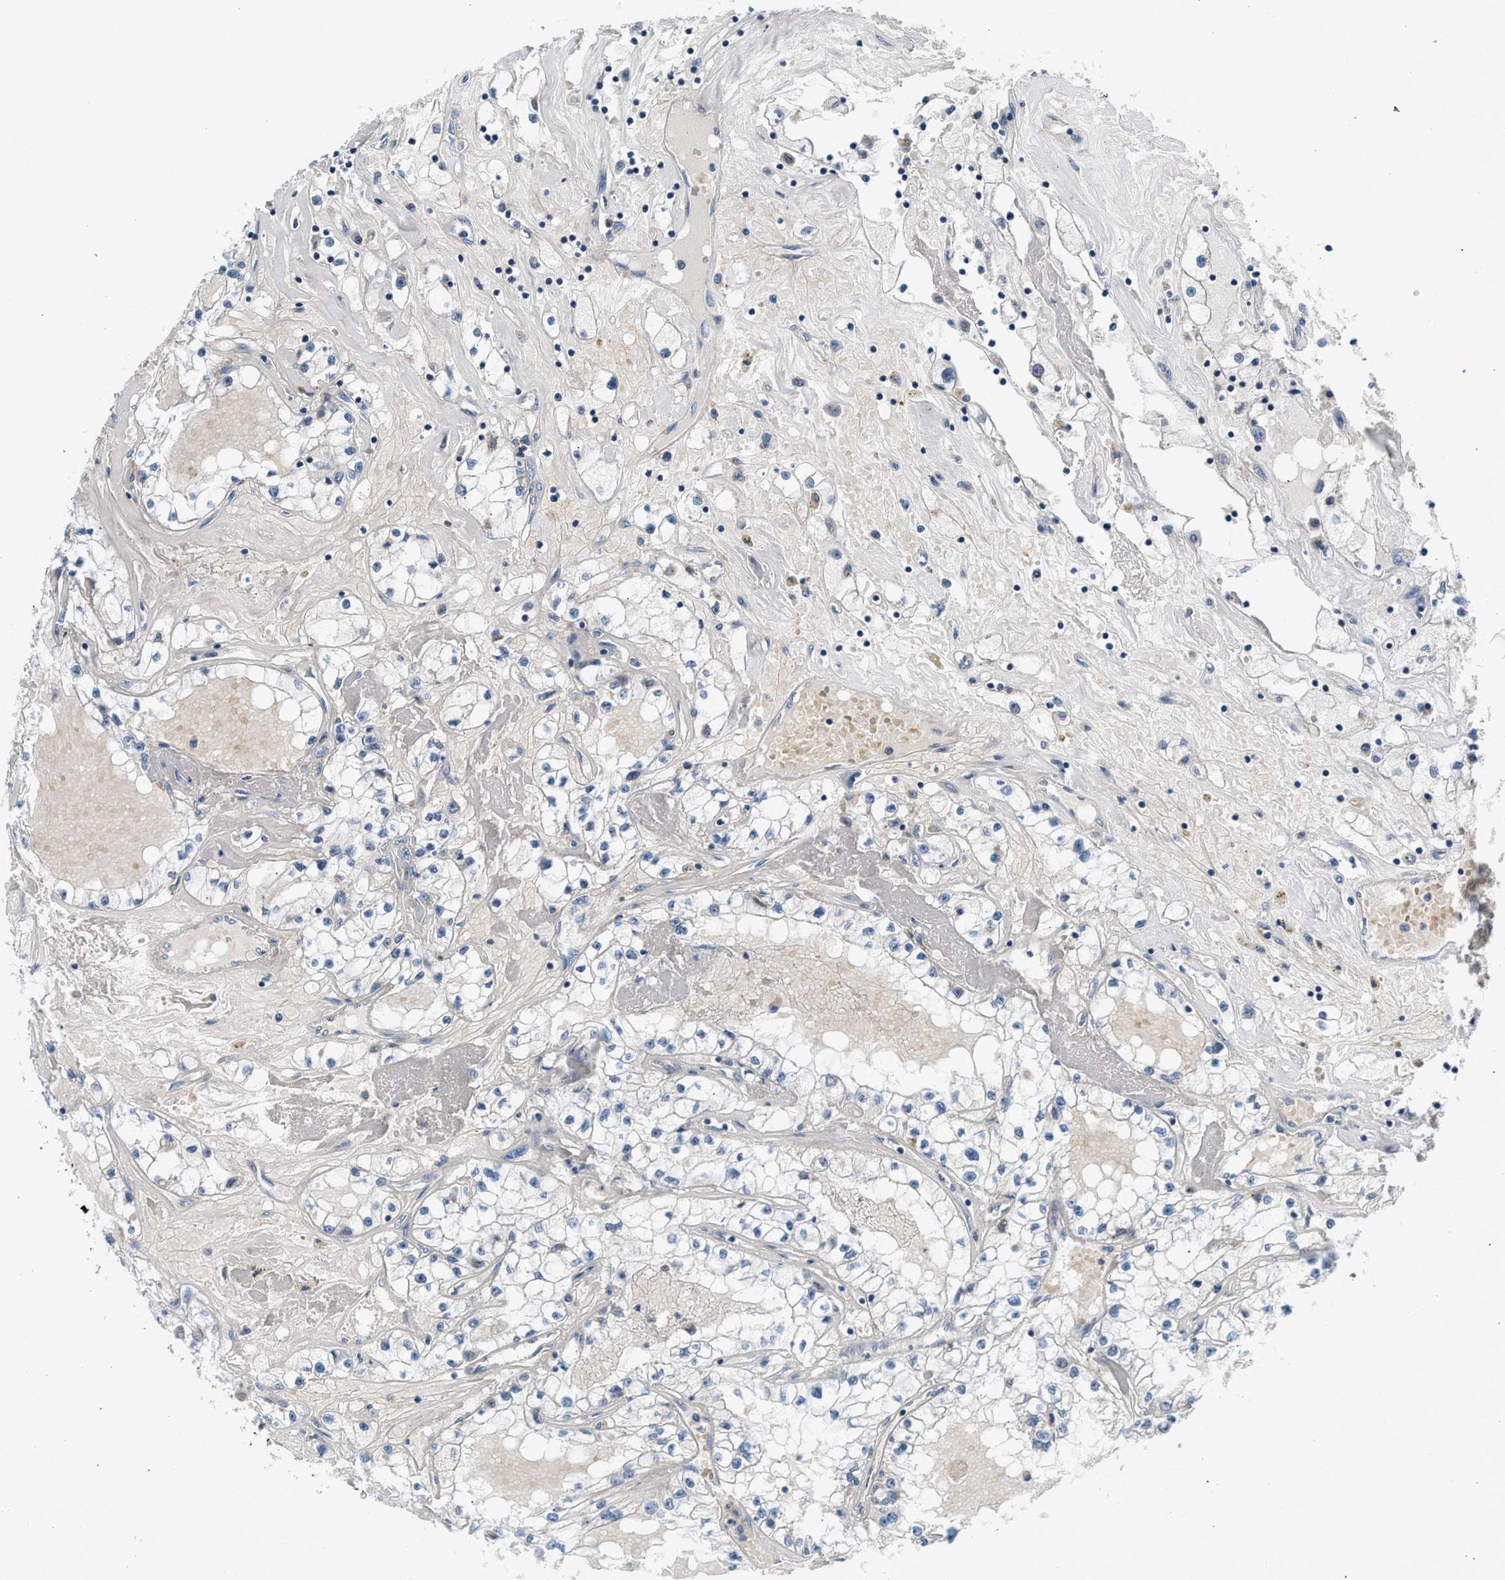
{"staining": {"intensity": "negative", "quantity": "none", "location": "none"}, "tissue": "renal cancer", "cell_type": "Tumor cells", "image_type": "cancer", "snomed": [{"axis": "morphology", "description": "Adenocarcinoma, NOS"}, {"axis": "topography", "description": "Kidney"}], "caption": "Renal adenocarcinoma was stained to show a protein in brown. There is no significant expression in tumor cells.", "gene": "LPIN2", "patient": {"sex": "male", "age": 56}}